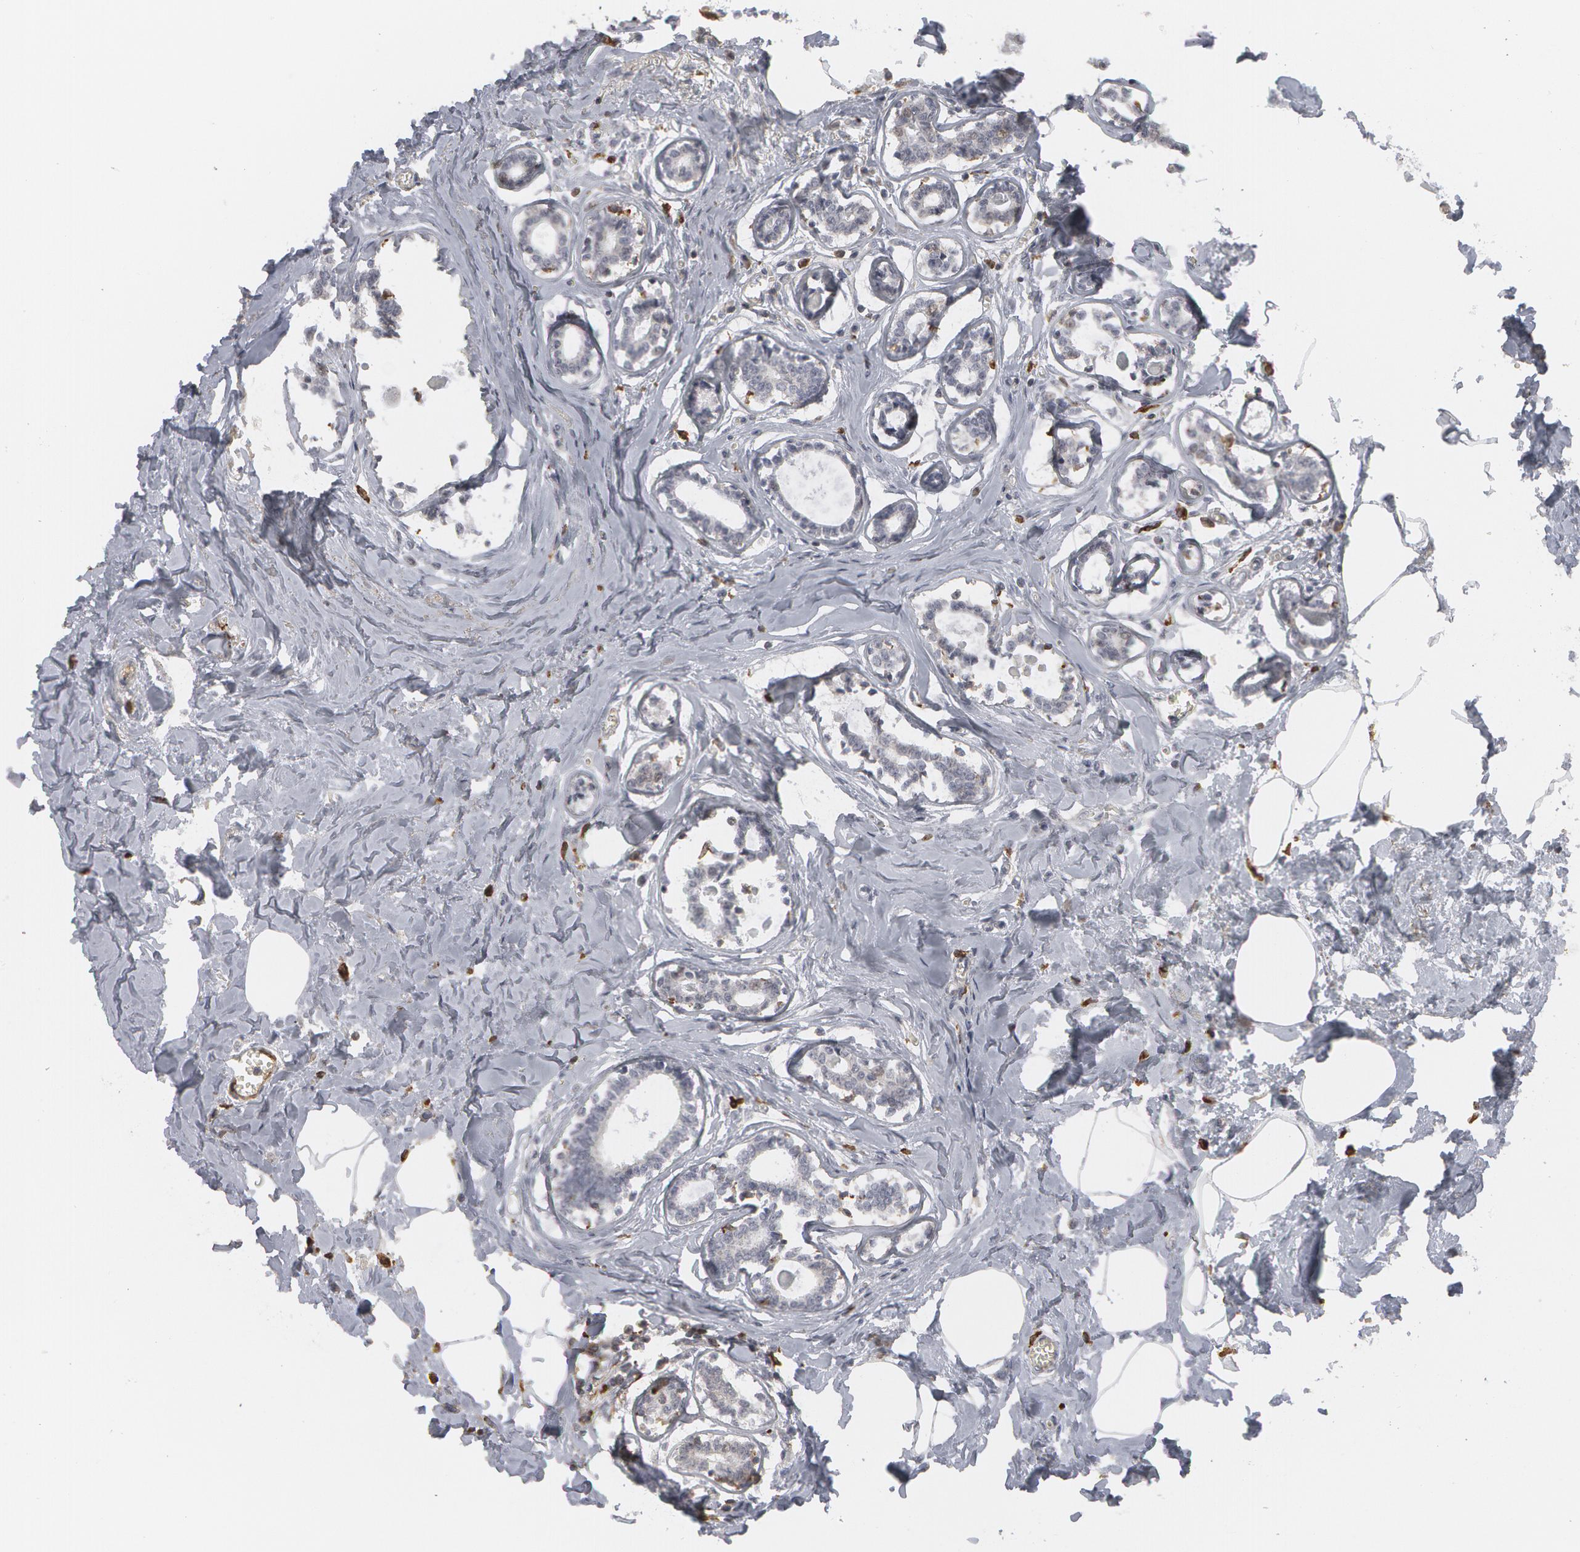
{"staining": {"intensity": "negative", "quantity": "none", "location": "none"}, "tissue": "breast cancer", "cell_type": "Tumor cells", "image_type": "cancer", "snomed": [{"axis": "morphology", "description": "Lobular carcinoma"}, {"axis": "topography", "description": "Breast"}], "caption": "A high-resolution histopathology image shows immunohistochemistry (IHC) staining of breast cancer, which exhibits no significant staining in tumor cells.", "gene": "C1QC", "patient": {"sex": "female", "age": 51}}